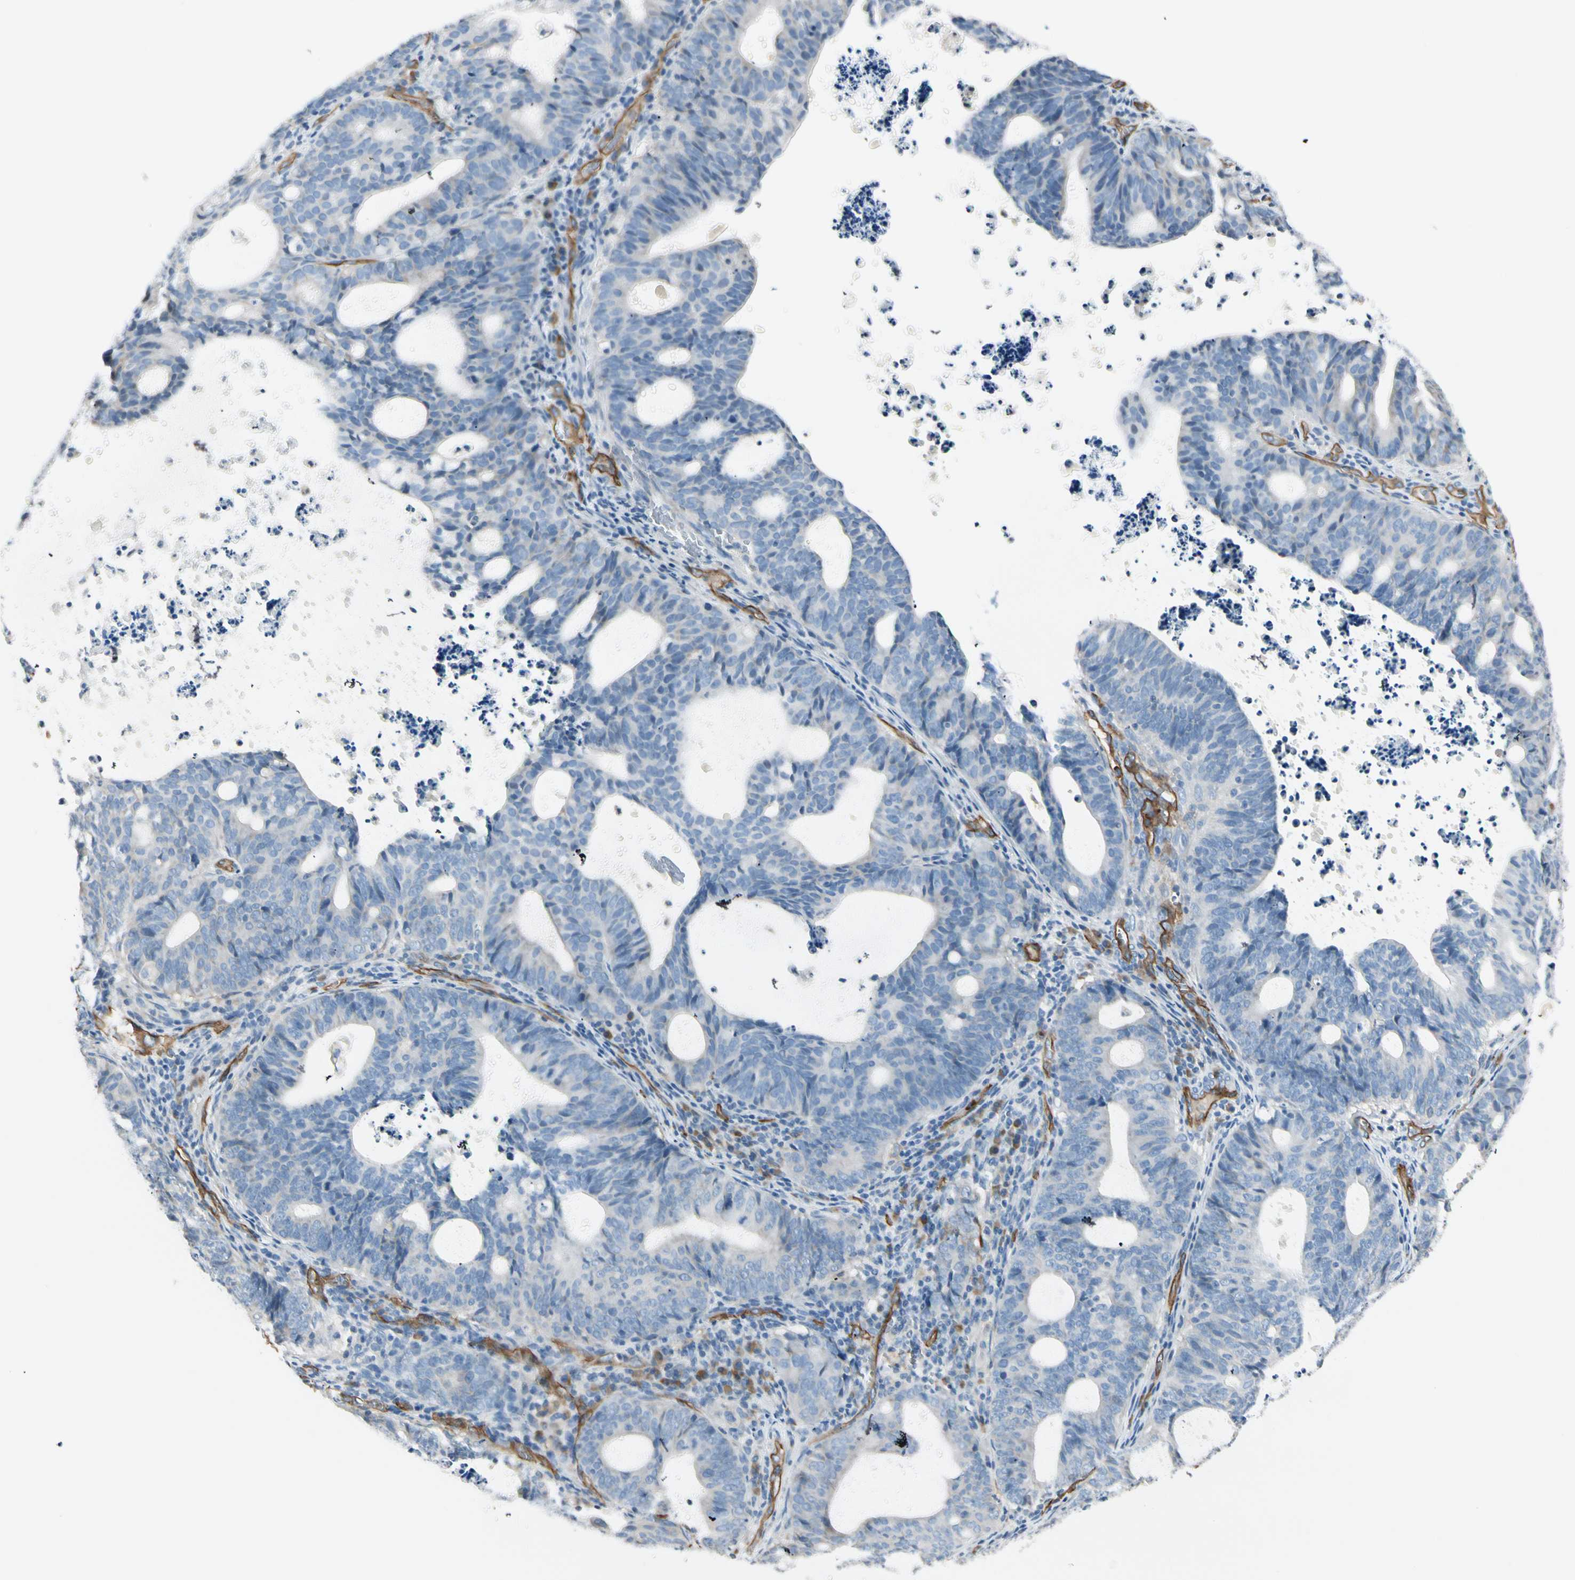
{"staining": {"intensity": "negative", "quantity": "none", "location": "none"}, "tissue": "endometrial cancer", "cell_type": "Tumor cells", "image_type": "cancer", "snomed": [{"axis": "morphology", "description": "Adenocarcinoma, NOS"}, {"axis": "topography", "description": "Uterus"}], "caption": "This is an IHC image of endometrial cancer (adenocarcinoma). There is no staining in tumor cells.", "gene": "CD93", "patient": {"sex": "female", "age": 83}}